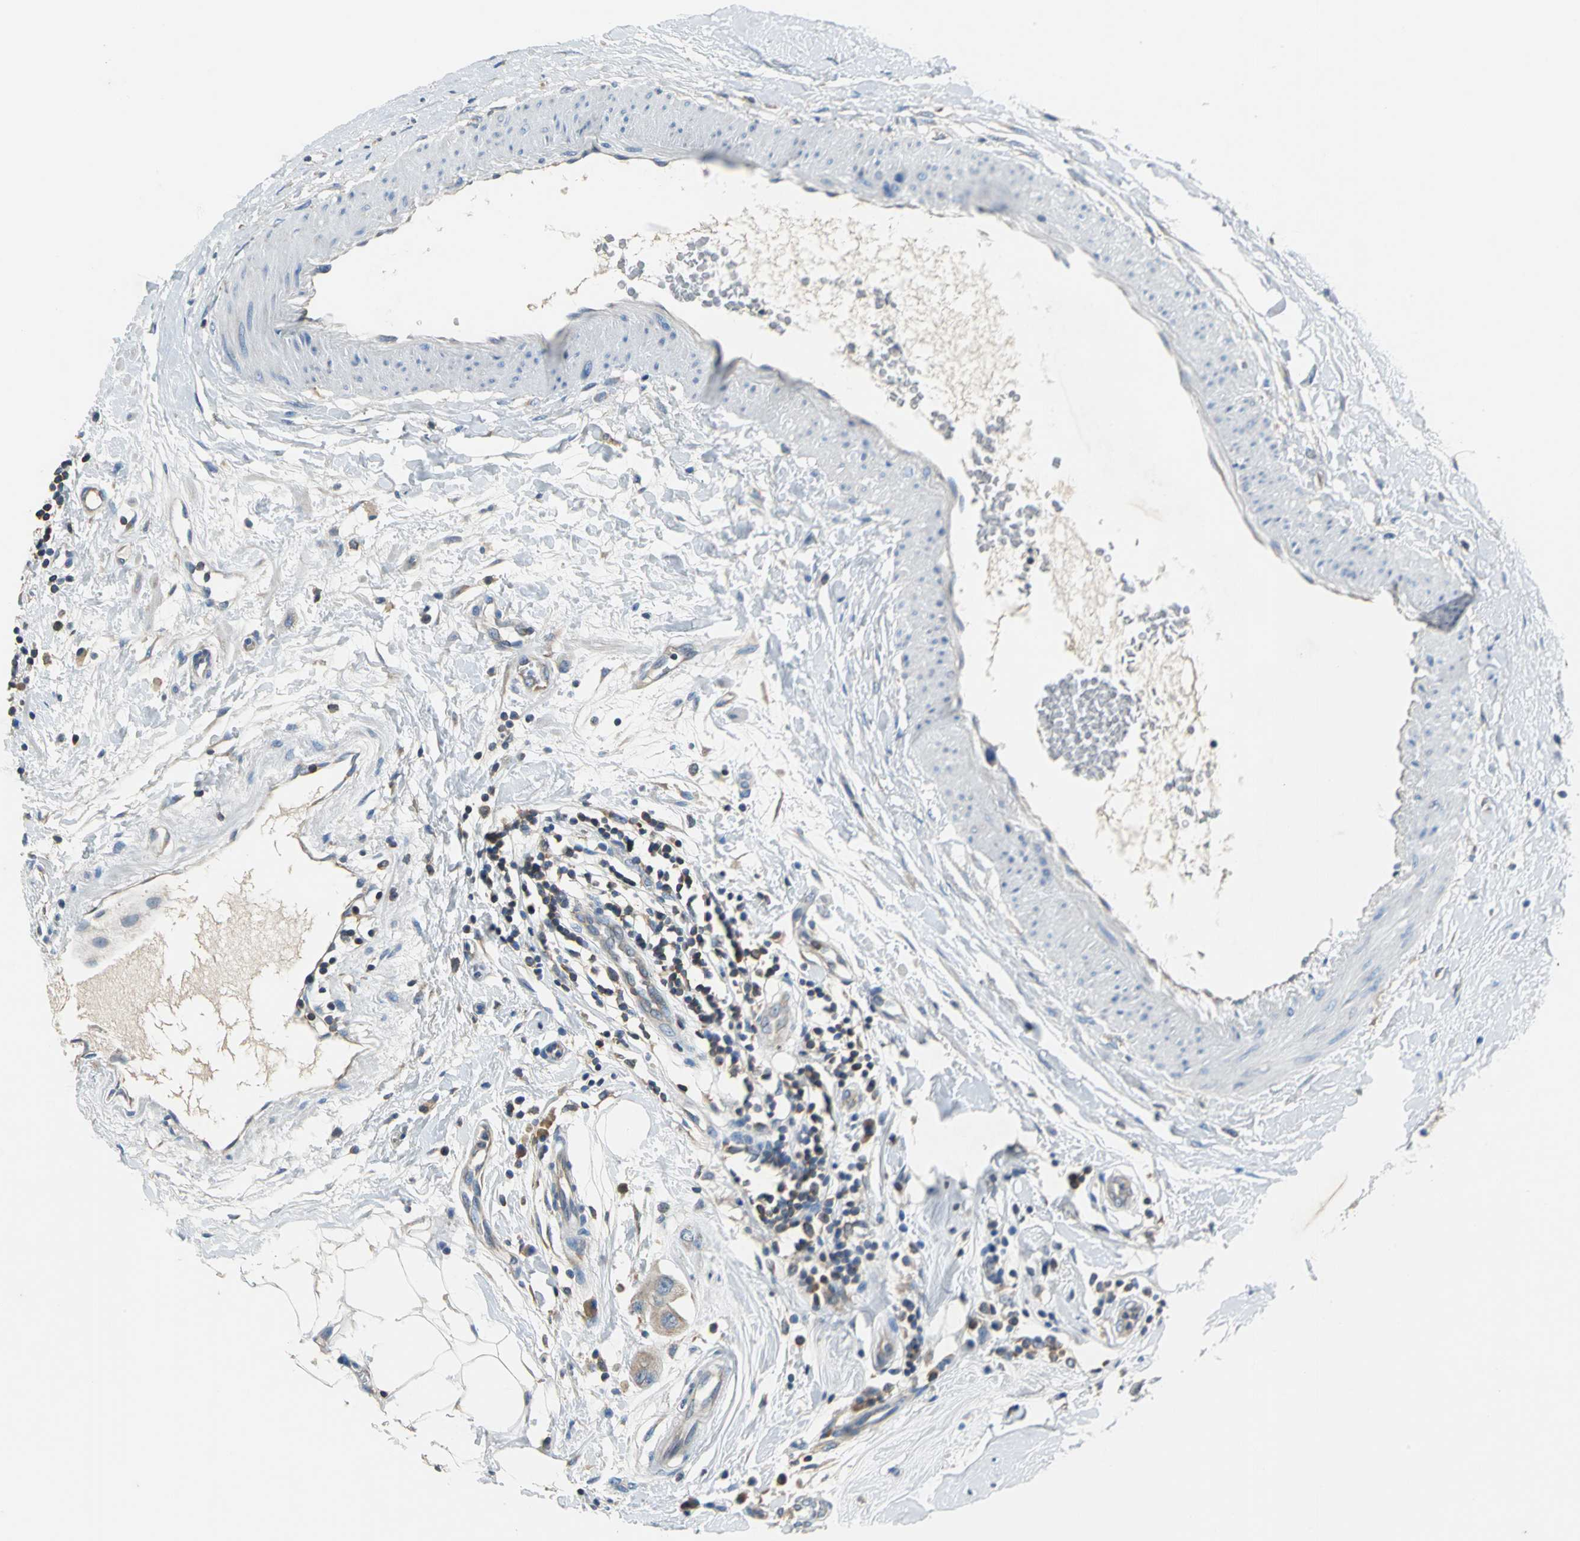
{"staining": {"intensity": "weak", "quantity": "25%-75%", "location": "cytoplasmic/membranous"}, "tissue": "breast cancer", "cell_type": "Tumor cells", "image_type": "cancer", "snomed": [{"axis": "morphology", "description": "Duct carcinoma"}, {"axis": "topography", "description": "Breast"}], "caption": "The image displays a brown stain indicating the presence of a protein in the cytoplasmic/membranous of tumor cells in breast infiltrating ductal carcinoma.", "gene": "PRKCA", "patient": {"sex": "female", "age": 40}}